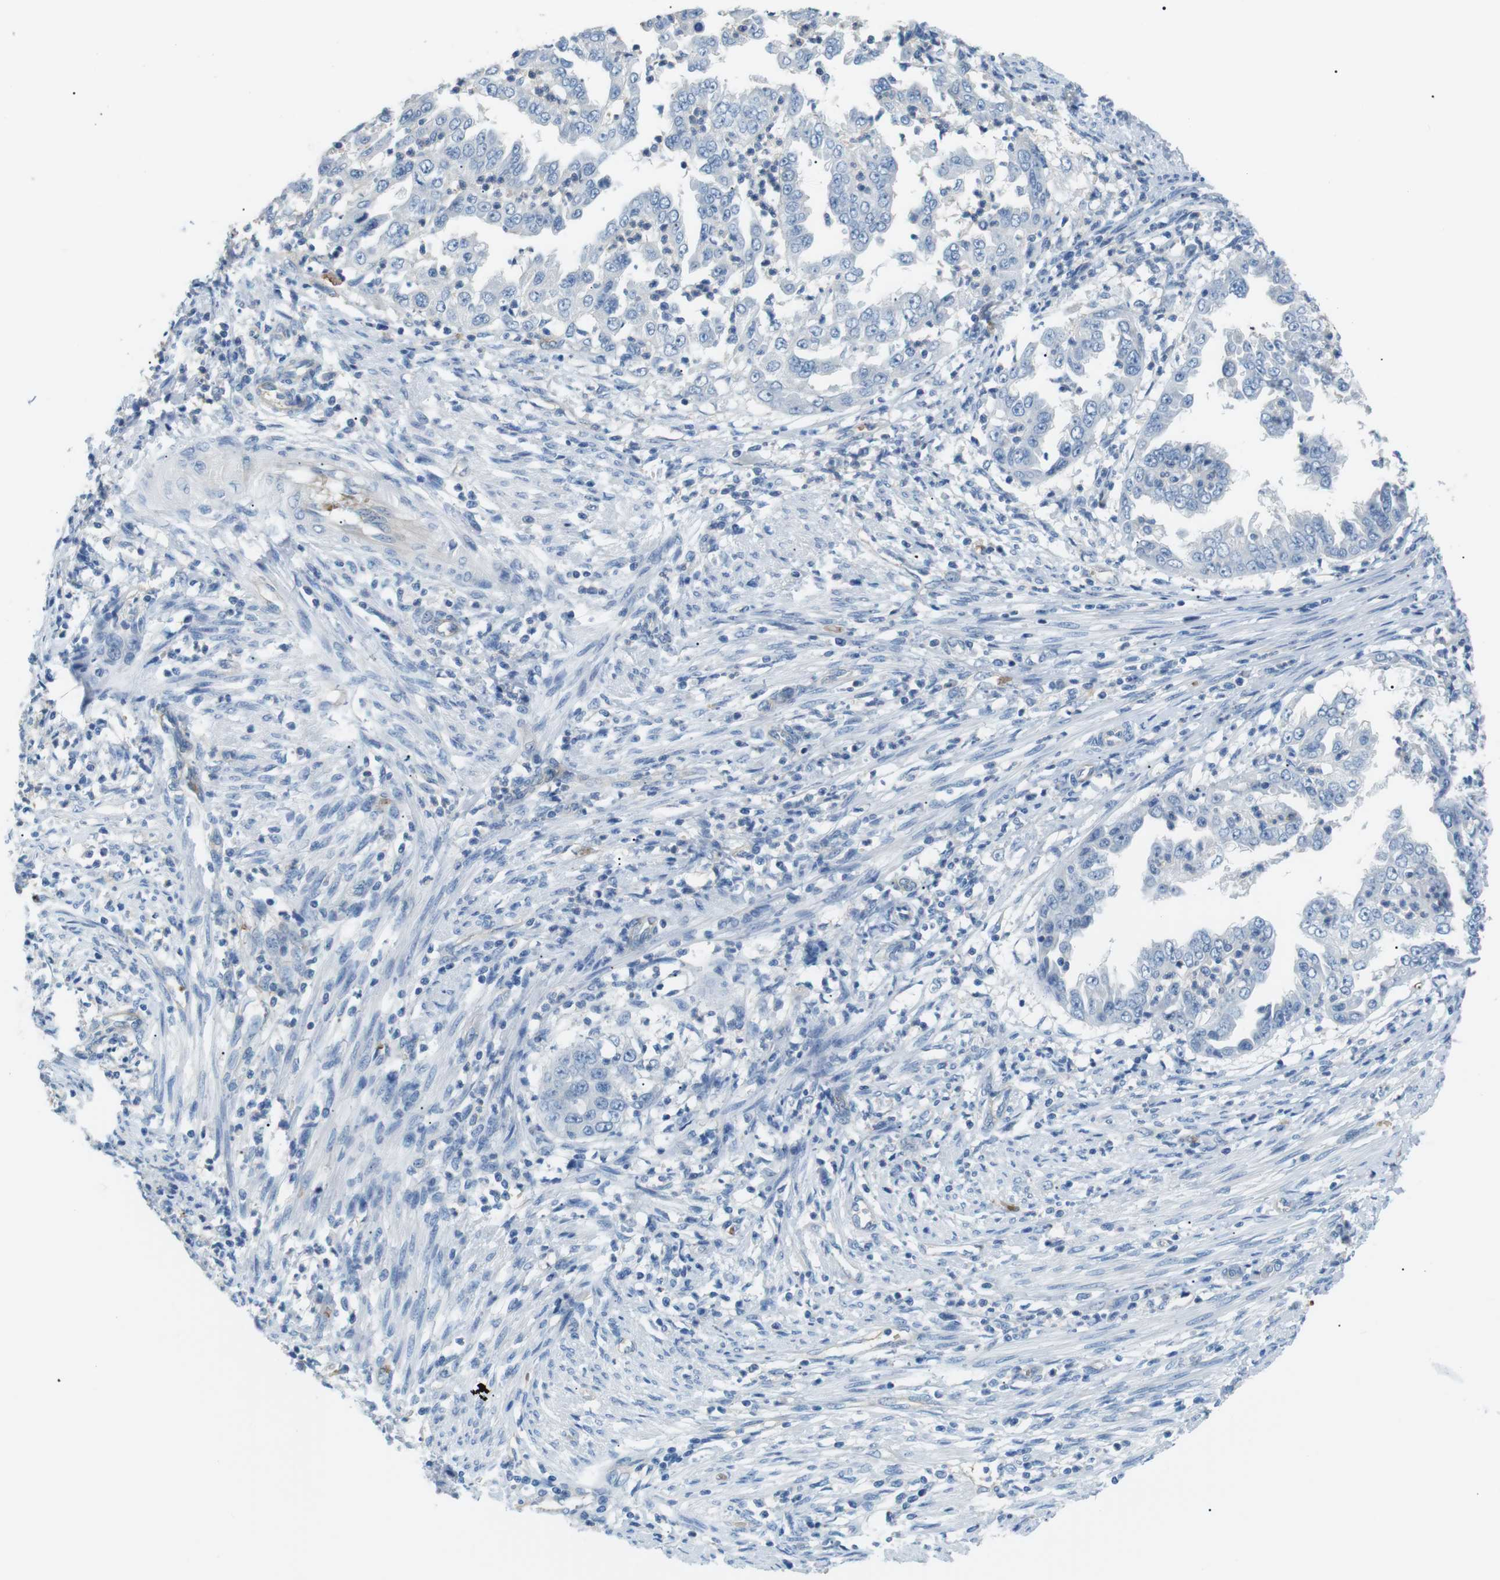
{"staining": {"intensity": "negative", "quantity": "none", "location": "none"}, "tissue": "endometrial cancer", "cell_type": "Tumor cells", "image_type": "cancer", "snomed": [{"axis": "morphology", "description": "Adenocarcinoma, NOS"}, {"axis": "topography", "description": "Endometrium"}], "caption": "Adenocarcinoma (endometrial) was stained to show a protein in brown. There is no significant positivity in tumor cells.", "gene": "ADCY10", "patient": {"sex": "female", "age": 85}}